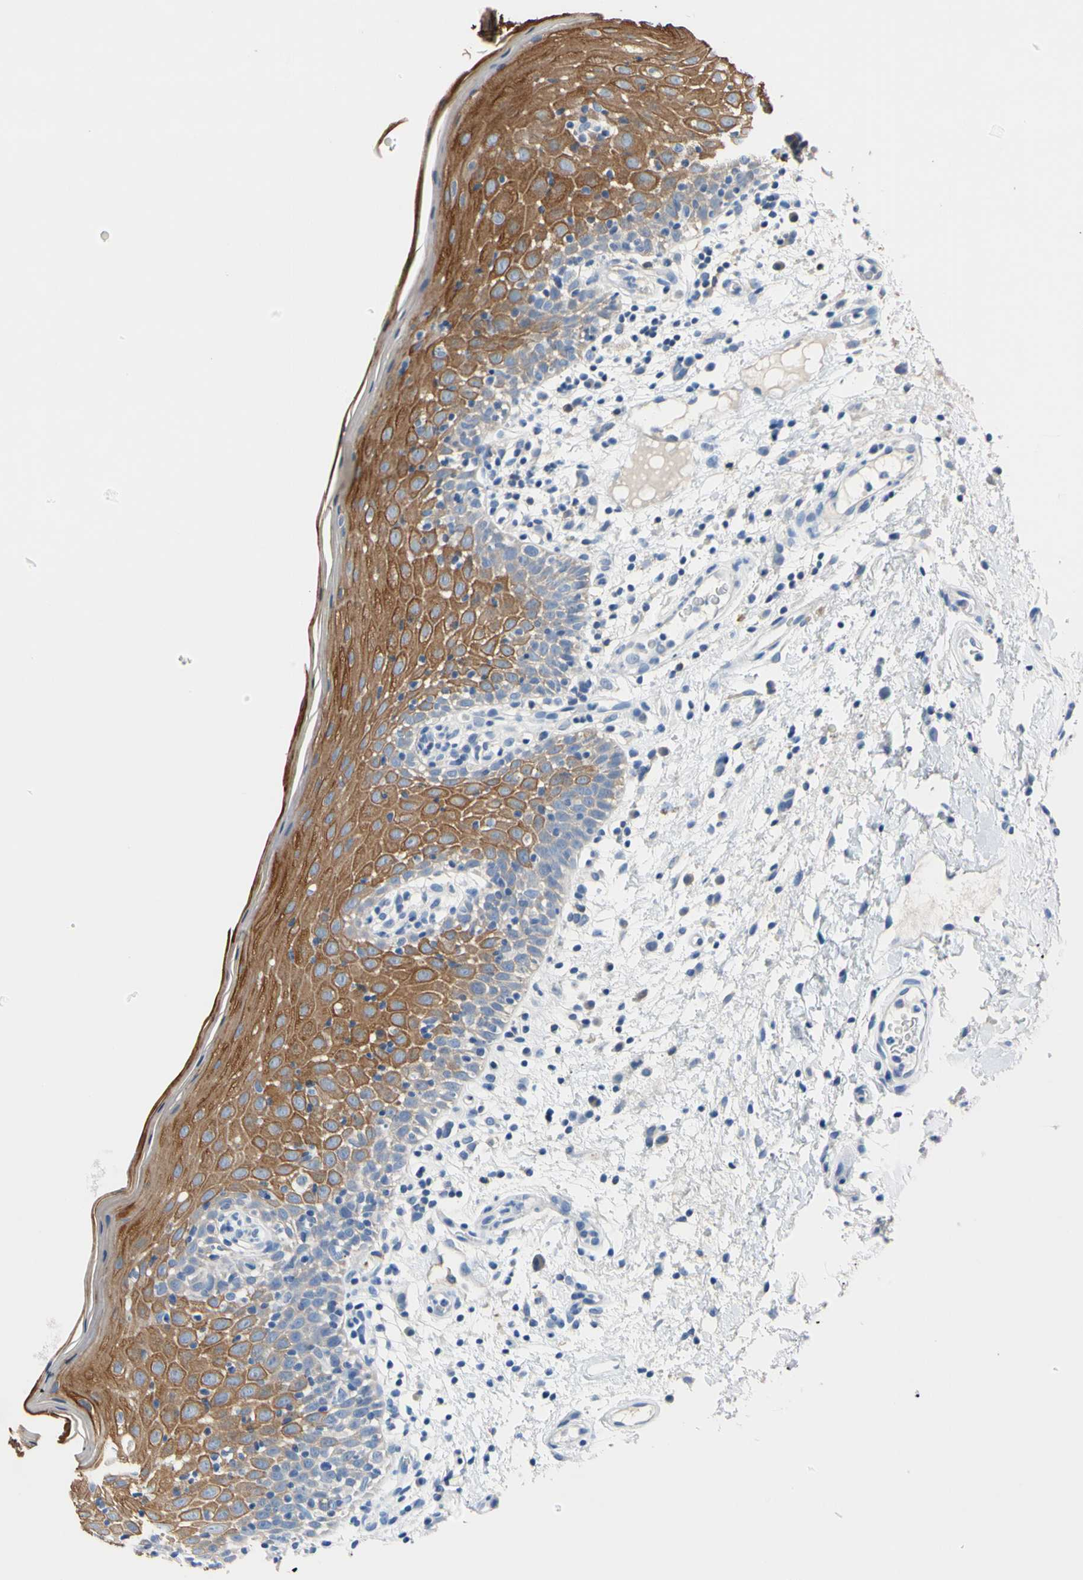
{"staining": {"intensity": "moderate", "quantity": ">75%", "location": "cytoplasmic/membranous"}, "tissue": "oral mucosa", "cell_type": "Squamous epithelial cells", "image_type": "normal", "snomed": [{"axis": "morphology", "description": "Normal tissue, NOS"}, {"axis": "morphology", "description": "Squamous cell carcinoma, NOS"}, {"axis": "topography", "description": "Skeletal muscle"}, {"axis": "topography", "description": "Oral tissue"}], "caption": "Protein staining of normal oral mucosa demonstrates moderate cytoplasmic/membranous positivity in approximately >75% of squamous epithelial cells.", "gene": "PNKD", "patient": {"sex": "male", "age": 71}}